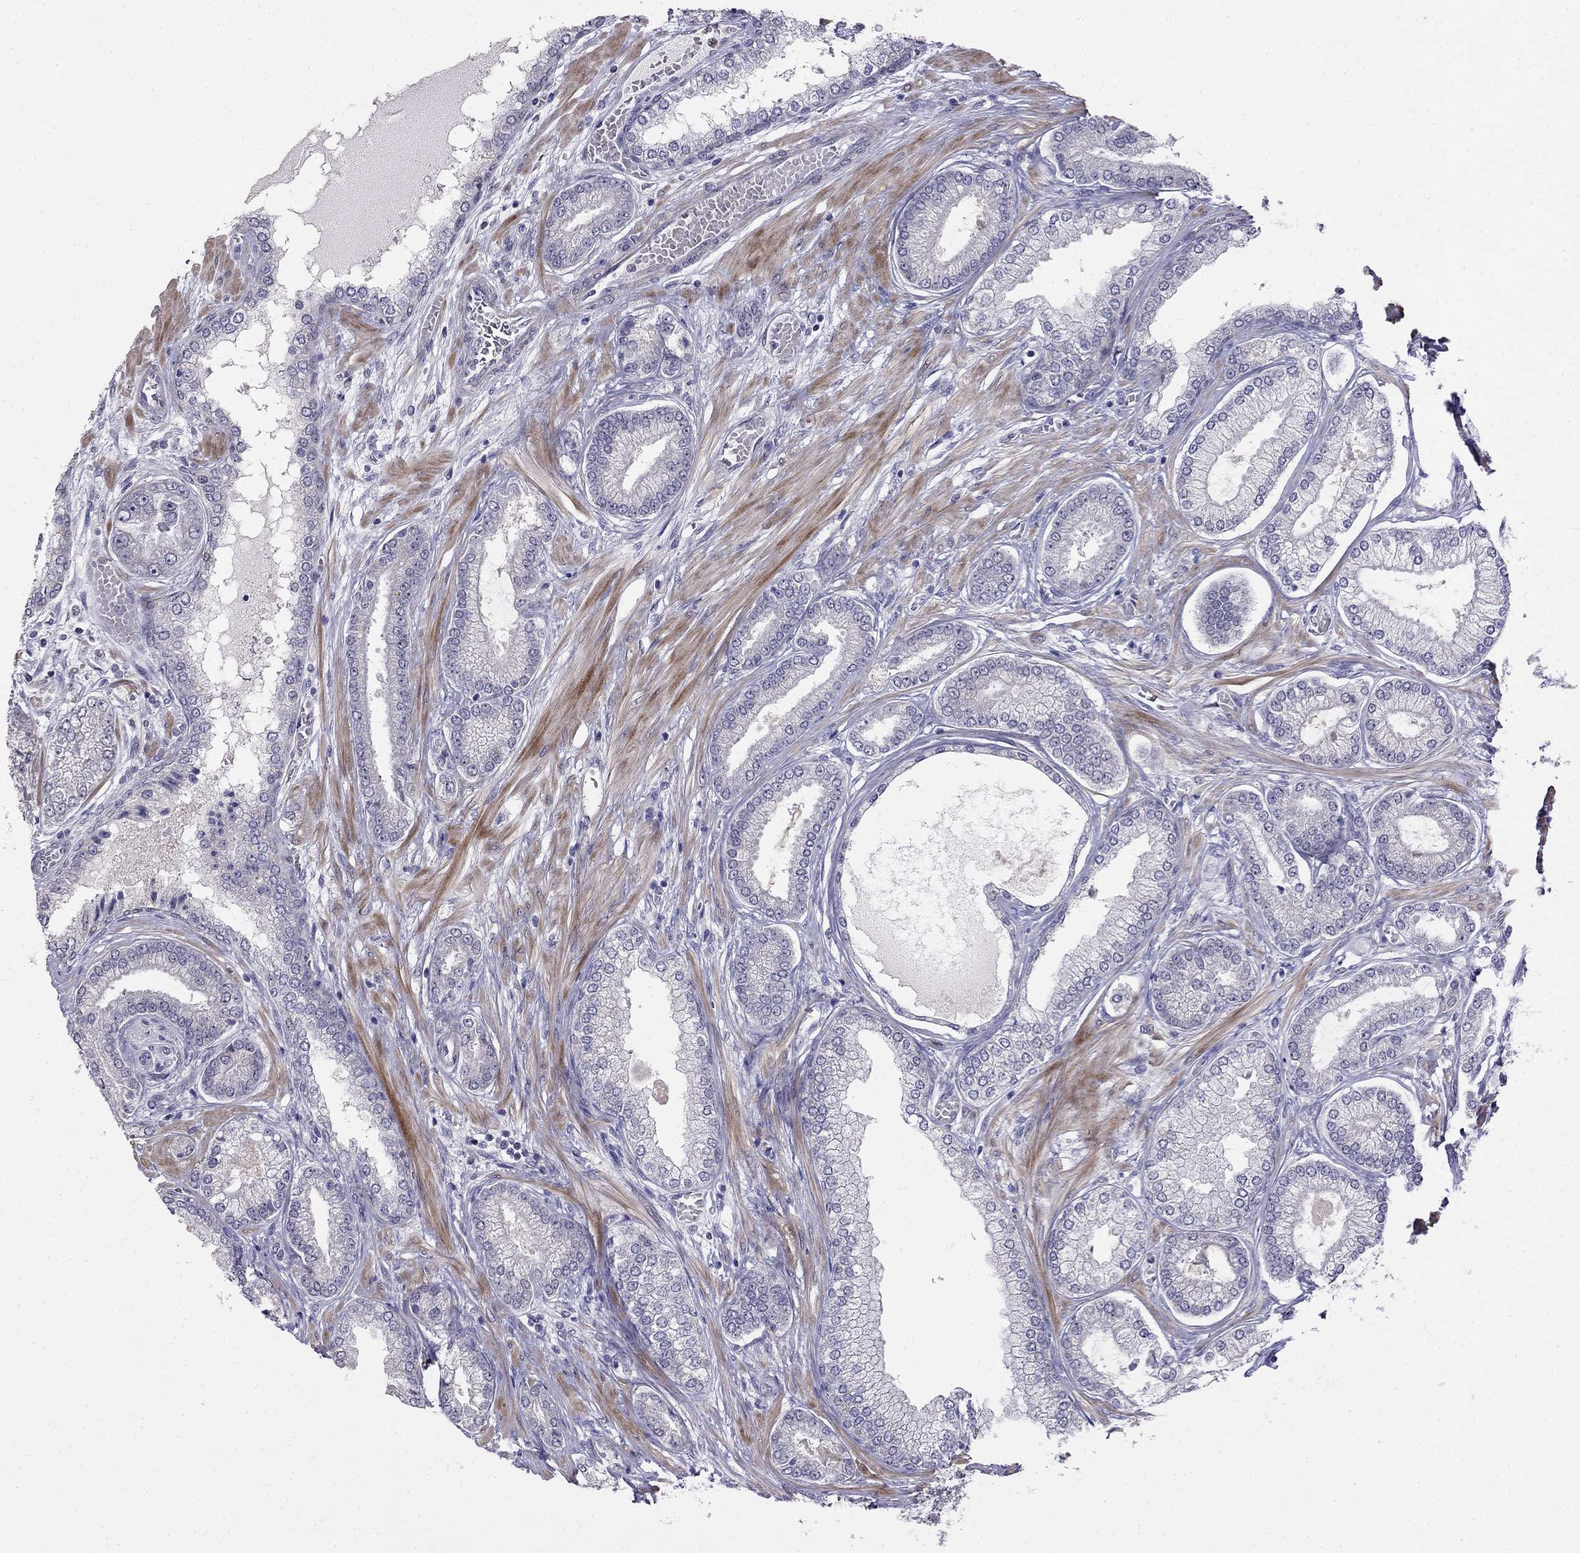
{"staining": {"intensity": "negative", "quantity": "none", "location": "none"}, "tissue": "prostate cancer", "cell_type": "Tumor cells", "image_type": "cancer", "snomed": [{"axis": "morphology", "description": "Adenocarcinoma, Low grade"}, {"axis": "topography", "description": "Prostate"}], "caption": "This is an IHC photomicrograph of prostate low-grade adenocarcinoma. There is no positivity in tumor cells.", "gene": "LRRC39", "patient": {"sex": "male", "age": 57}}